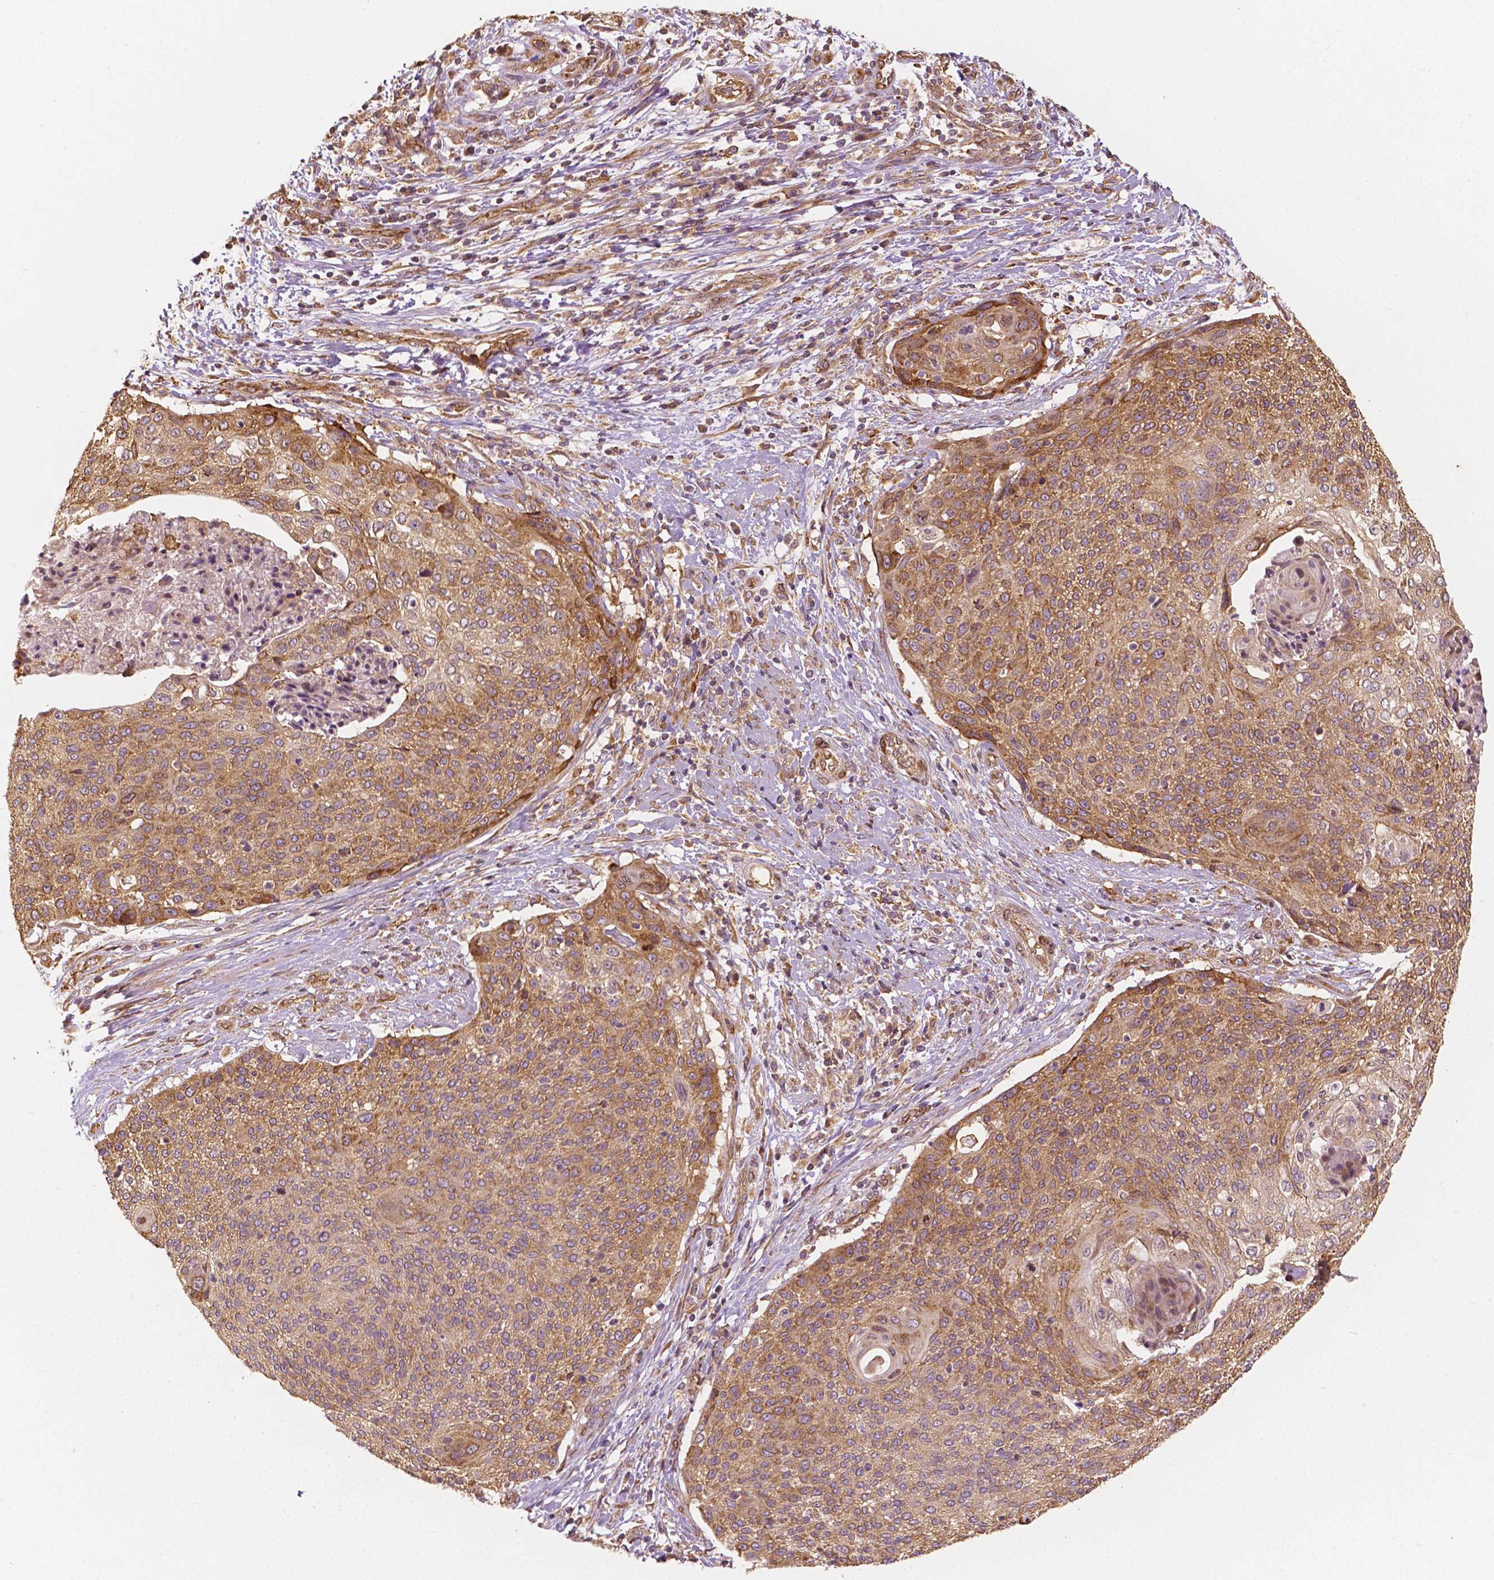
{"staining": {"intensity": "moderate", "quantity": ">75%", "location": "cytoplasmic/membranous"}, "tissue": "cervical cancer", "cell_type": "Tumor cells", "image_type": "cancer", "snomed": [{"axis": "morphology", "description": "Squamous cell carcinoma, NOS"}, {"axis": "topography", "description": "Cervix"}], "caption": "The micrograph exhibits staining of squamous cell carcinoma (cervical), revealing moderate cytoplasmic/membranous protein staining (brown color) within tumor cells.", "gene": "G3BP1", "patient": {"sex": "female", "age": 31}}